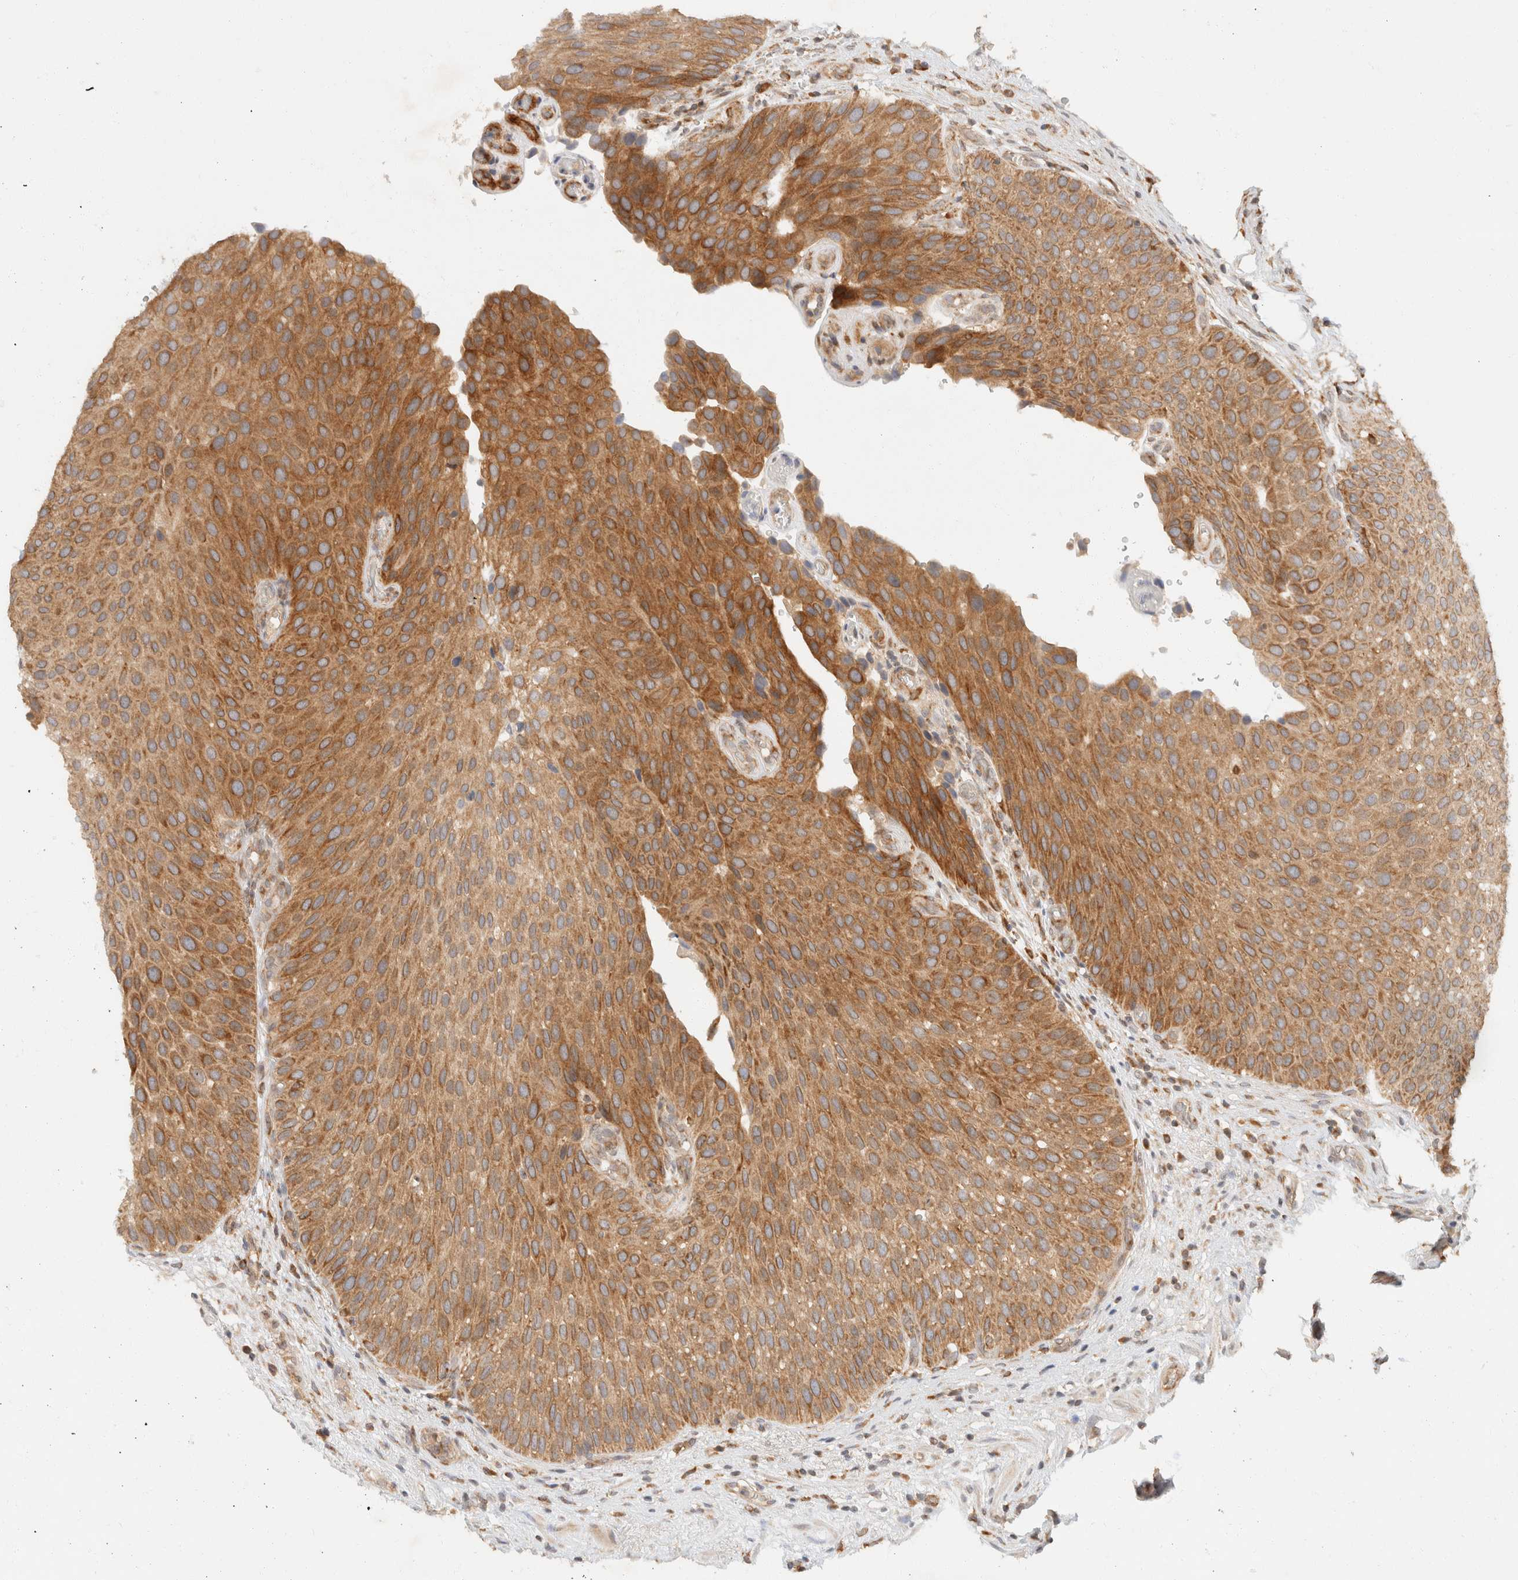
{"staining": {"intensity": "moderate", "quantity": ">75%", "location": "cytoplasmic/membranous"}, "tissue": "urothelial cancer", "cell_type": "Tumor cells", "image_type": "cancer", "snomed": [{"axis": "morphology", "description": "Normal tissue, NOS"}, {"axis": "morphology", "description": "Urothelial carcinoma, Low grade"}, {"axis": "topography", "description": "Urinary bladder"}, {"axis": "topography", "description": "Prostate"}], "caption": "Immunohistochemical staining of human urothelial cancer reveals medium levels of moderate cytoplasmic/membranous protein expression in approximately >75% of tumor cells.", "gene": "TACC1", "patient": {"sex": "male", "age": 60}}